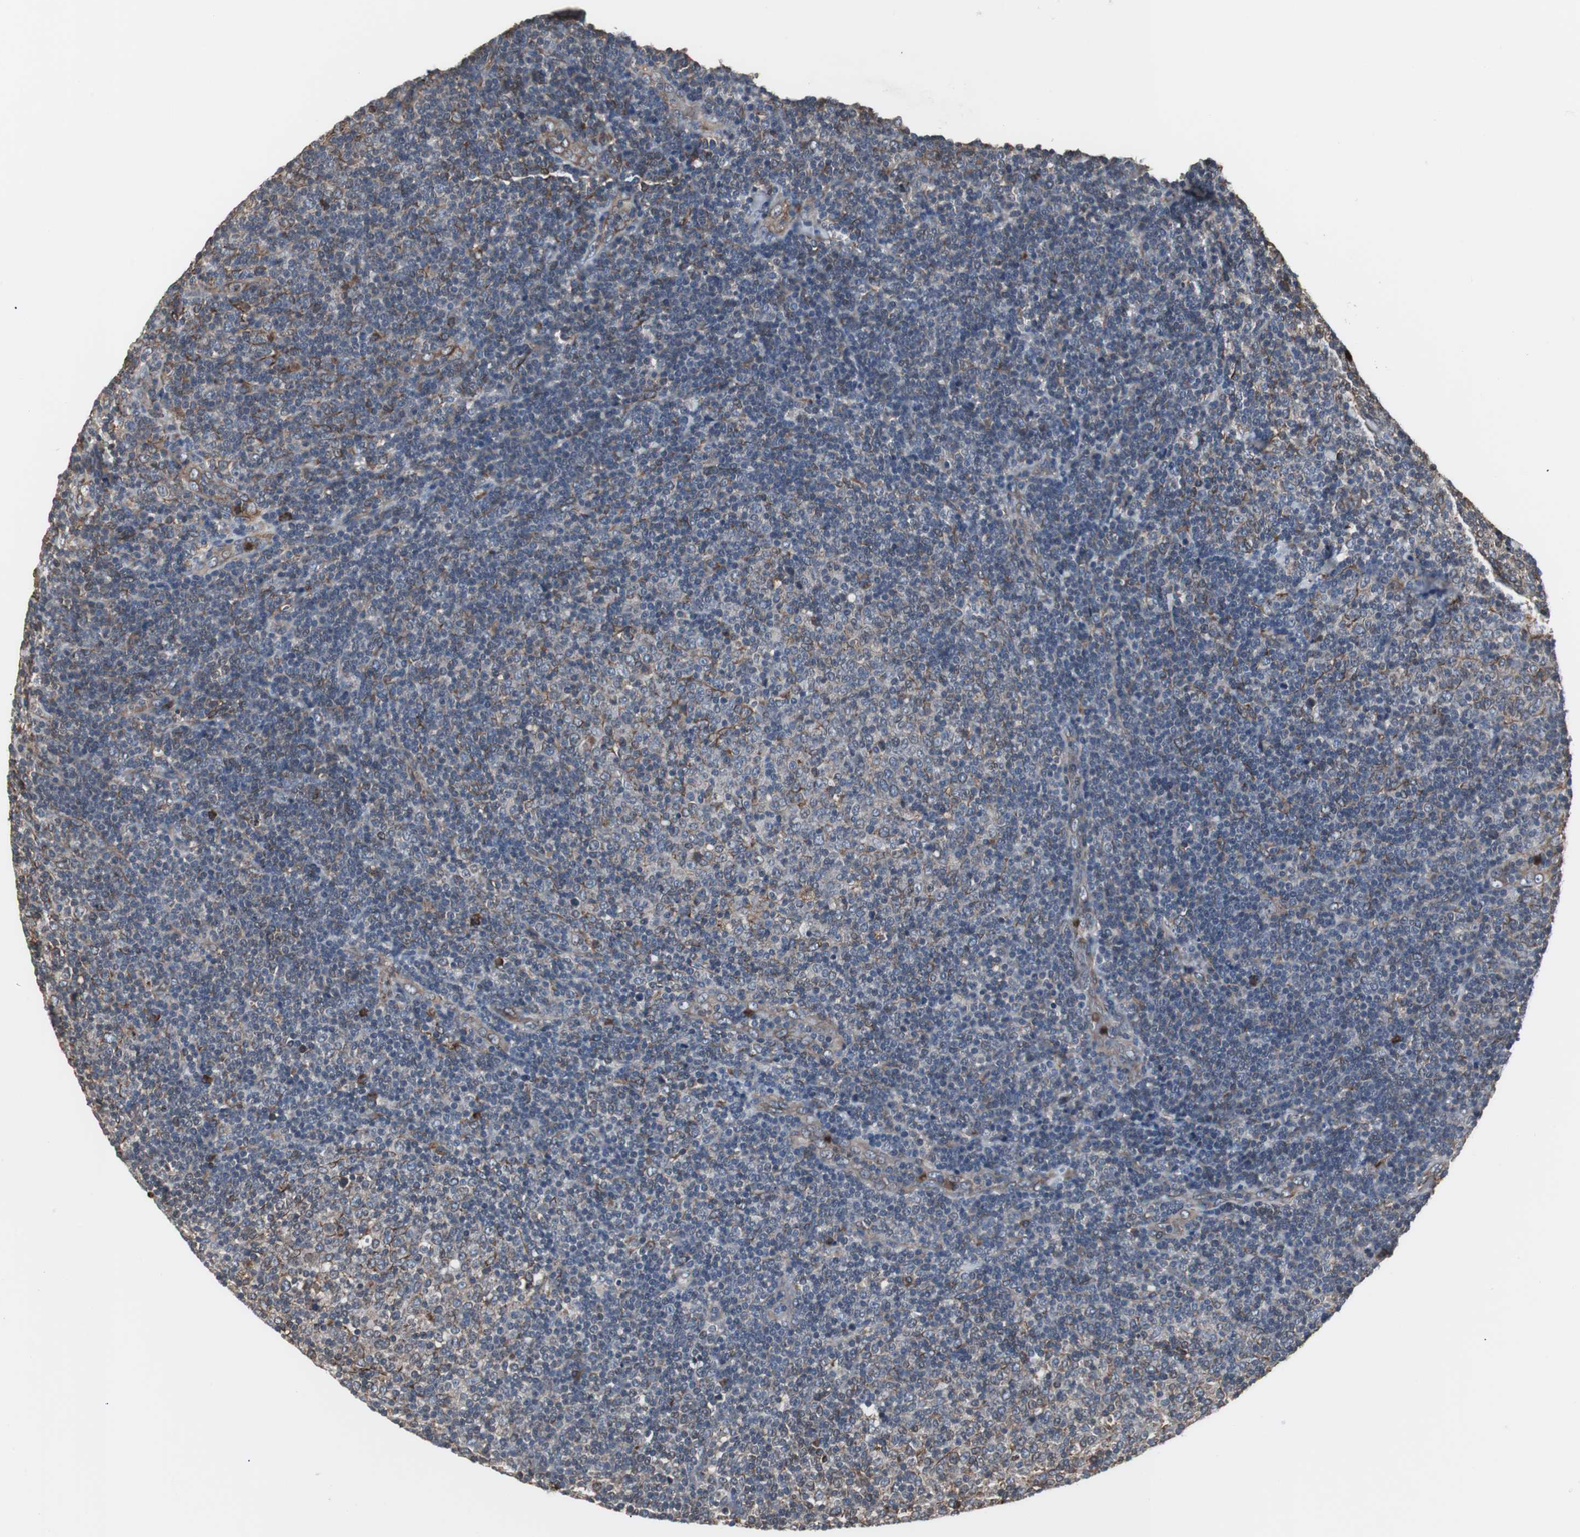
{"staining": {"intensity": "moderate", "quantity": "<25%", "location": "cytoplasmic/membranous"}, "tissue": "lymphoma", "cell_type": "Tumor cells", "image_type": "cancer", "snomed": [{"axis": "morphology", "description": "Malignant lymphoma, non-Hodgkin's type, Low grade"}, {"axis": "topography", "description": "Lymph node"}], "caption": "A brown stain shows moderate cytoplasmic/membranous staining of a protein in human lymphoma tumor cells.", "gene": "CALU", "patient": {"sex": "male", "age": 70}}